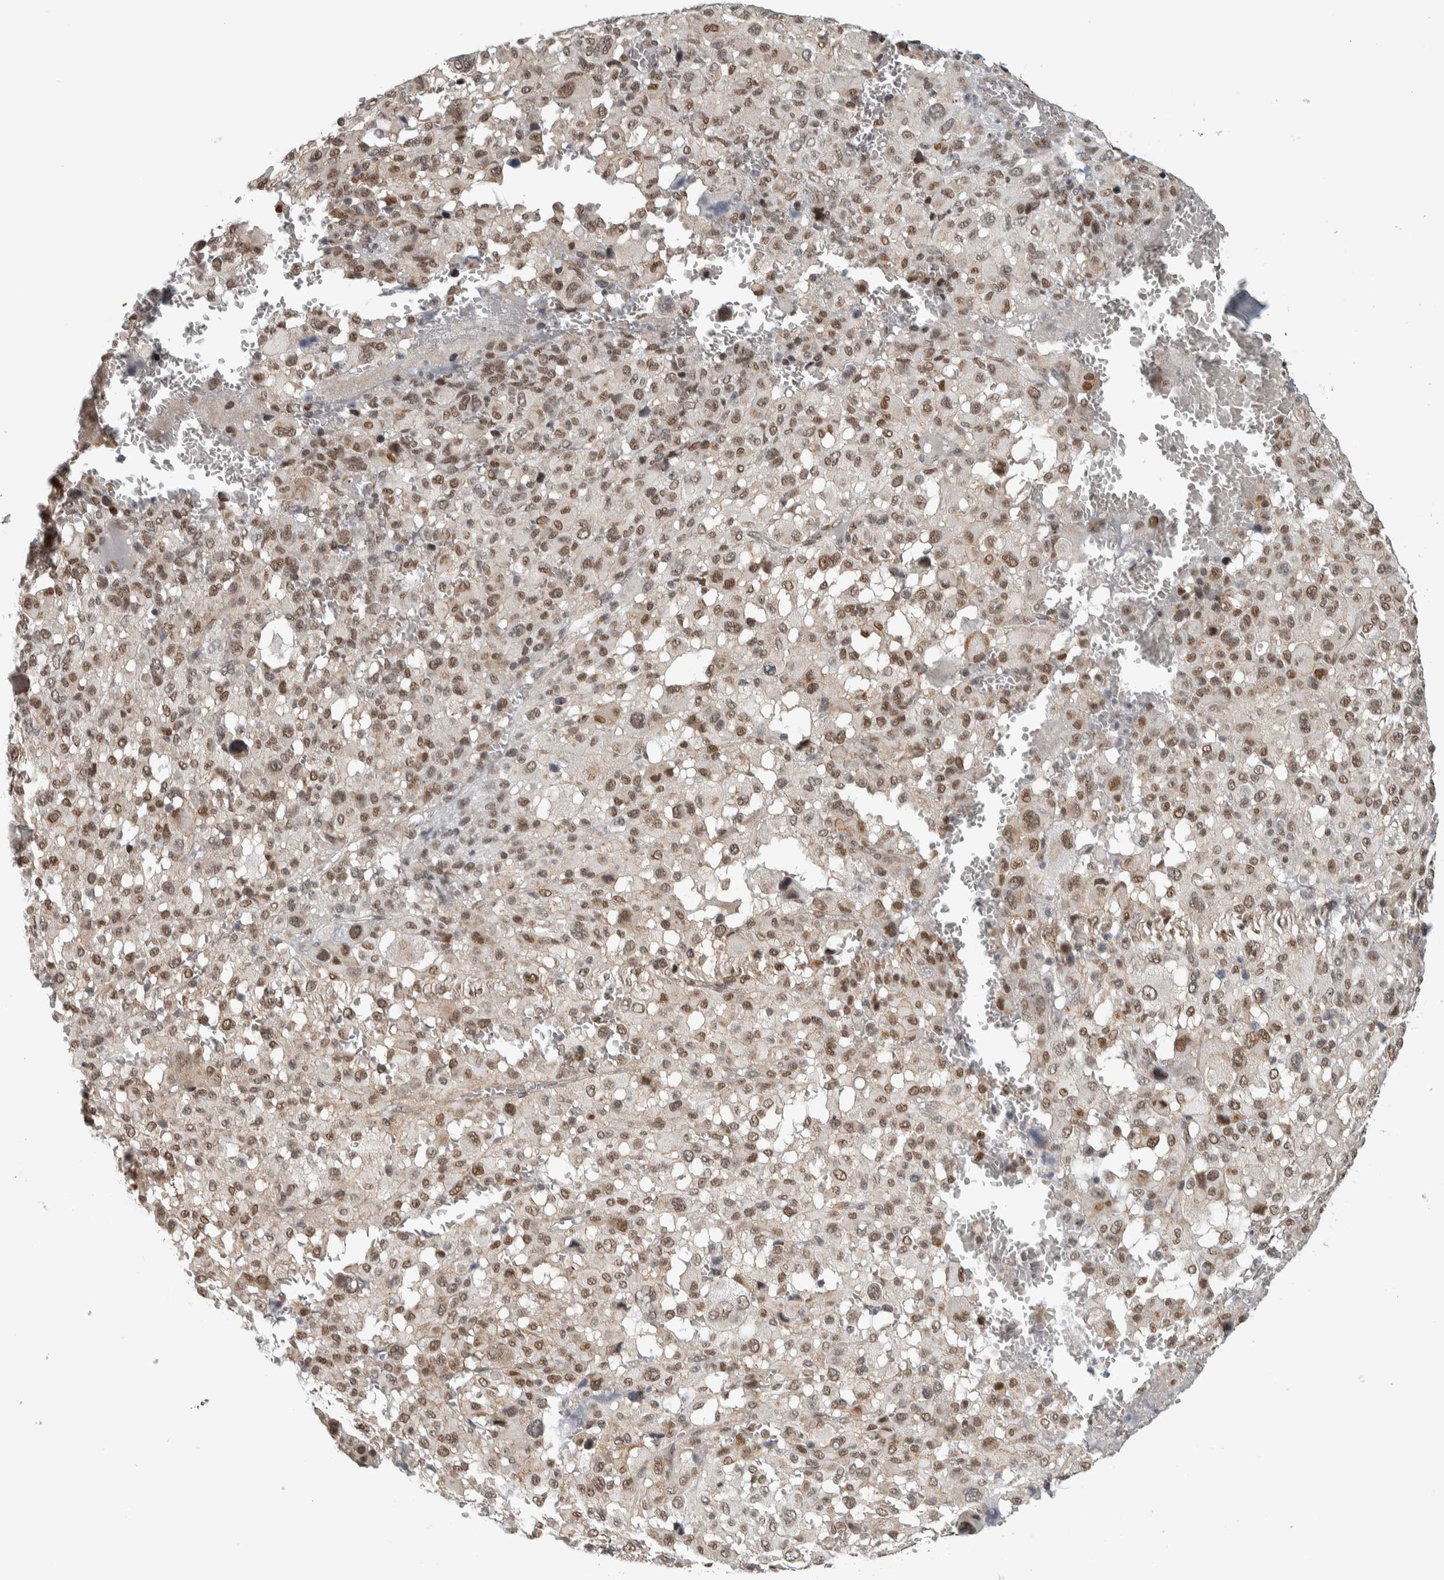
{"staining": {"intensity": "moderate", "quantity": ">75%", "location": "nuclear"}, "tissue": "melanoma", "cell_type": "Tumor cells", "image_type": "cancer", "snomed": [{"axis": "morphology", "description": "Malignant melanoma, Metastatic site"}, {"axis": "topography", "description": "Skin"}], "caption": "The photomicrograph shows immunohistochemical staining of malignant melanoma (metastatic site). There is moderate nuclear positivity is present in about >75% of tumor cells.", "gene": "ZMYND8", "patient": {"sex": "female", "age": 74}}